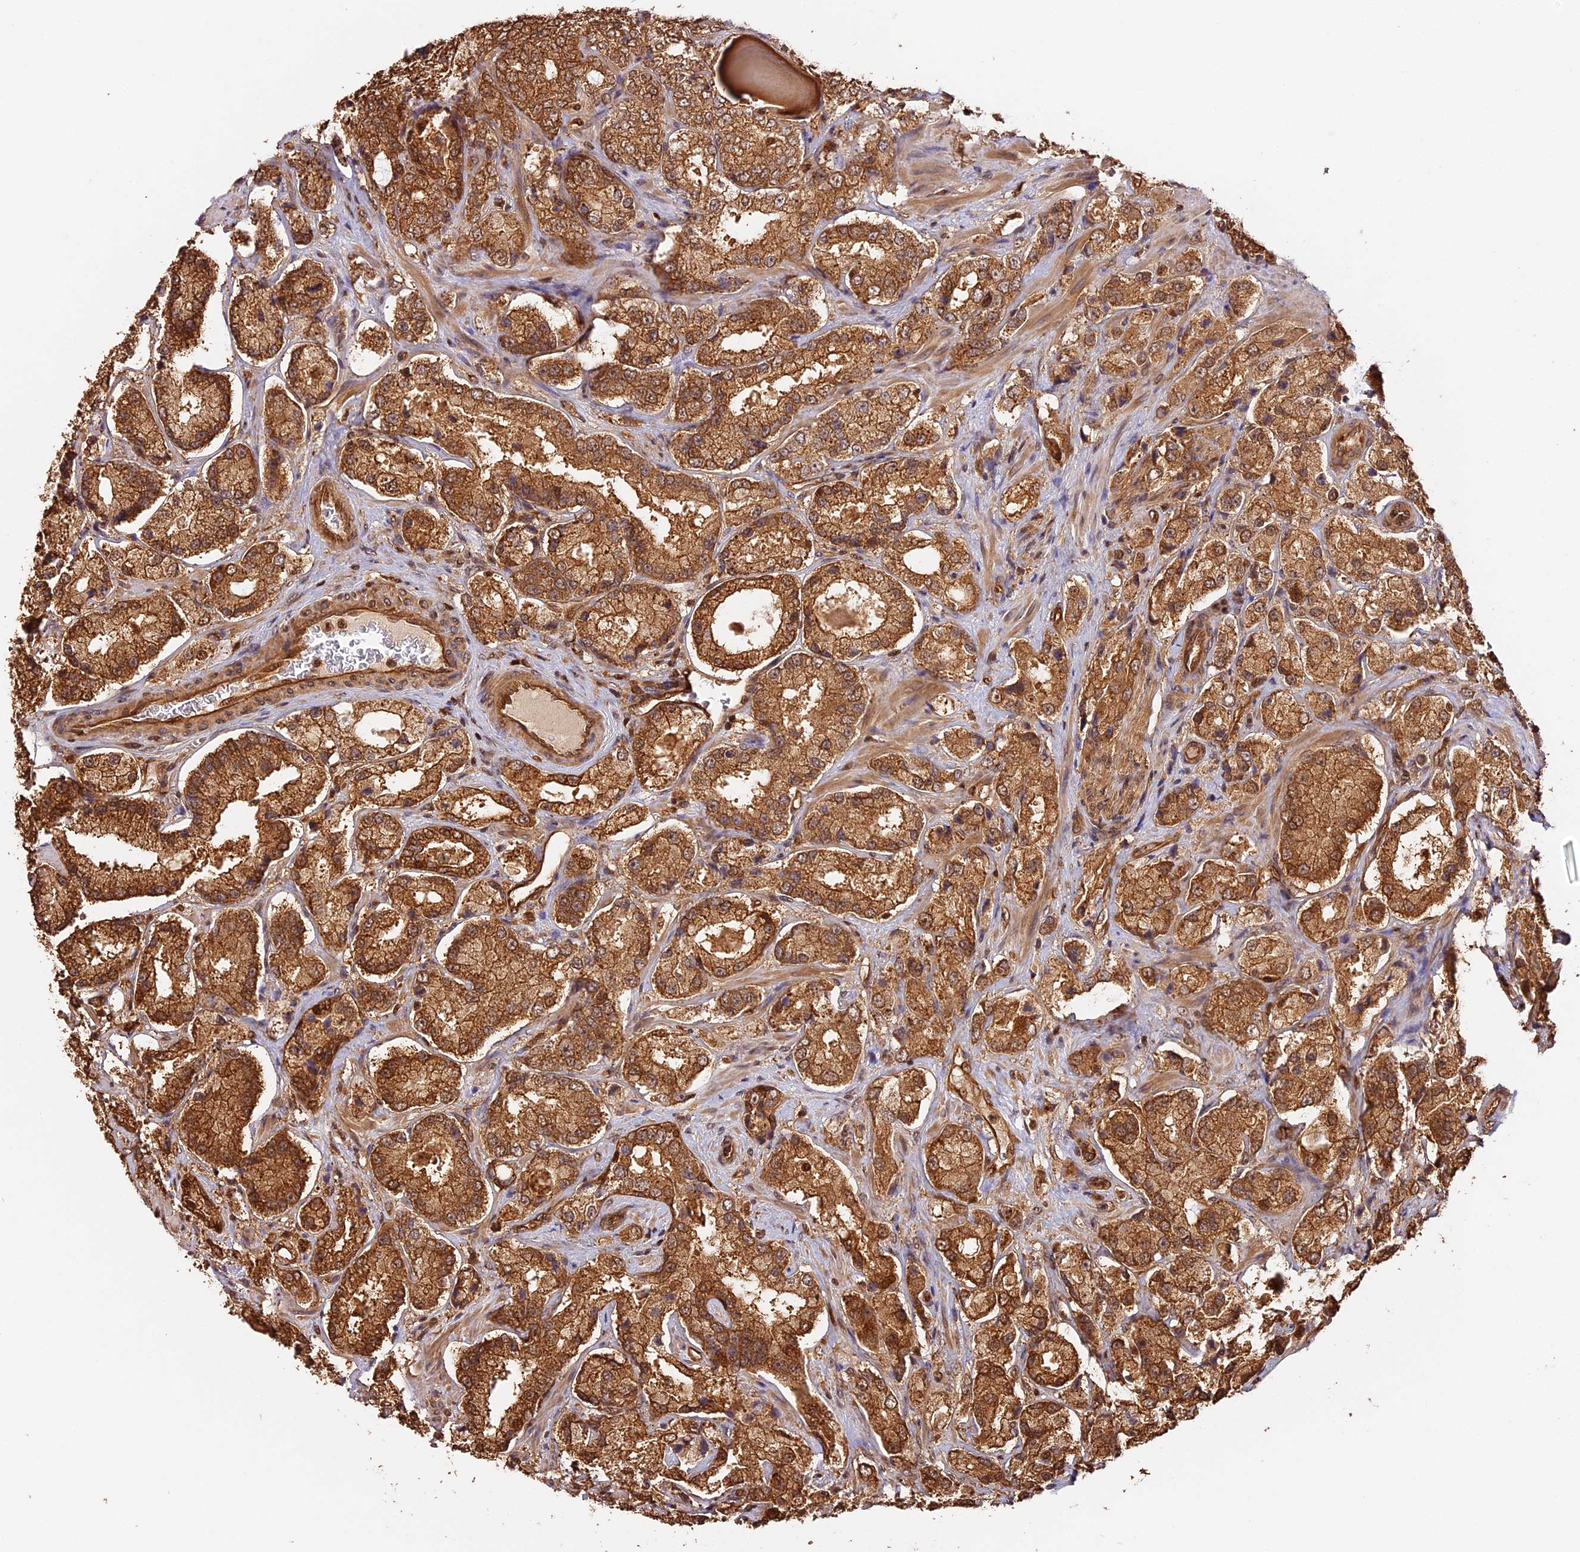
{"staining": {"intensity": "moderate", "quantity": ">75%", "location": "cytoplasmic/membranous"}, "tissue": "prostate cancer", "cell_type": "Tumor cells", "image_type": "cancer", "snomed": [{"axis": "morphology", "description": "Adenocarcinoma, High grade"}, {"axis": "topography", "description": "Prostate"}], "caption": "This micrograph displays prostate cancer stained with immunohistochemistry to label a protein in brown. The cytoplasmic/membranous of tumor cells show moderate positivity for the protein. Nuclei are counter-stained blue.", "gene": "PPP1R37", "patient": {"sex": "male", "age": 64}}